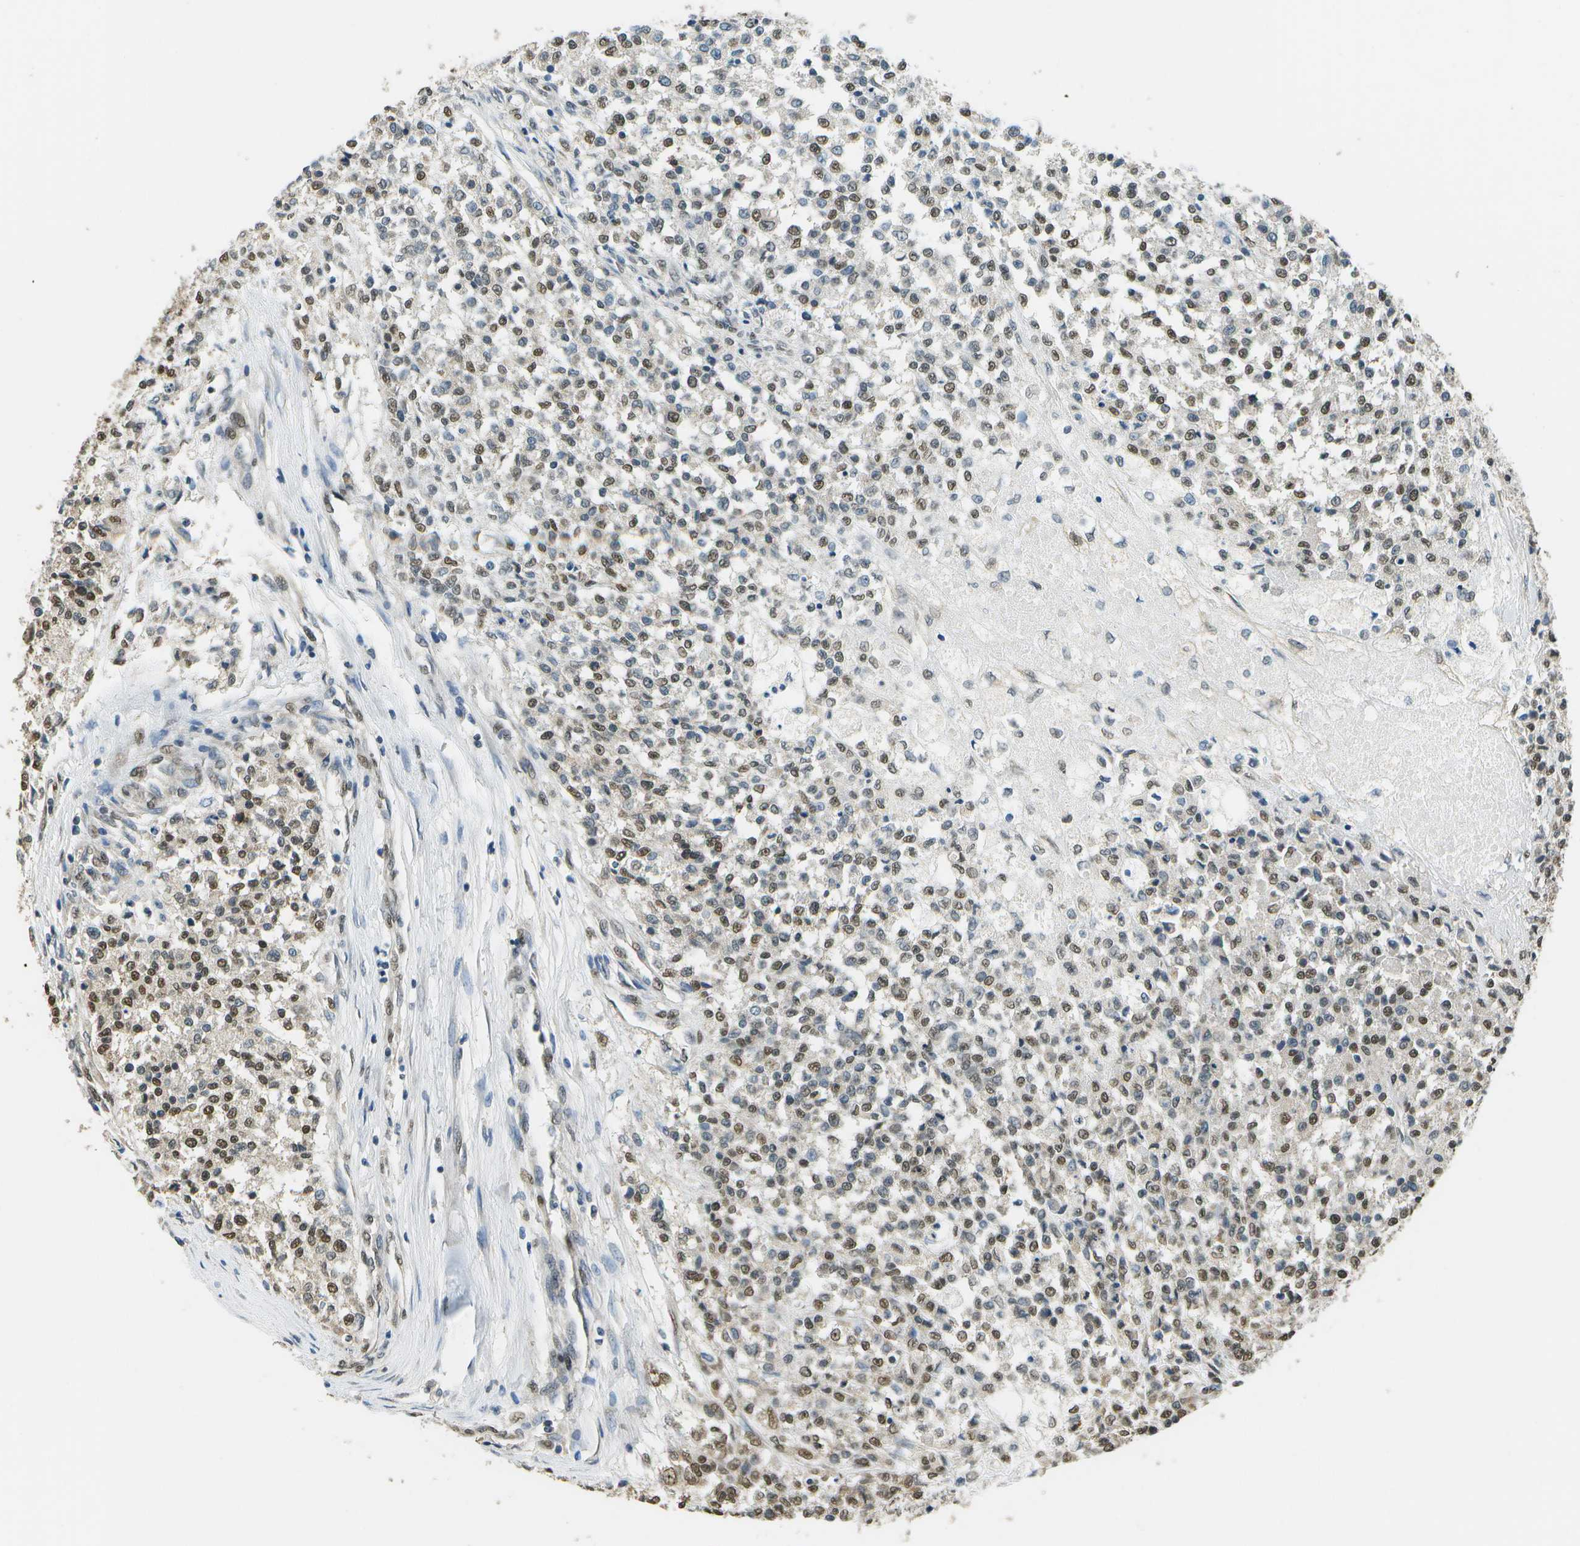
{"staining": {"intensity": "moderate", "quantity": ">75%", "location": "nuclear"}, "tissue": "testis cancer", "cell_type": "Tumor cells", "image_type": "cancer", "snomed": [{"axis": "morphology", "description": "Seminoma, NOS"}, {"axis": "topography", "description": "Testis"}], "caption": "A brown stain highlights moderate nuclear positivity of a protein in testis cancer tumor cells. (Stains: DAB in brown, nuclei in blue, Microscopy: brightfield microscopy at high magnification).", "gene": "ABL2", "patient": {"sex": "male", "age": 59}}